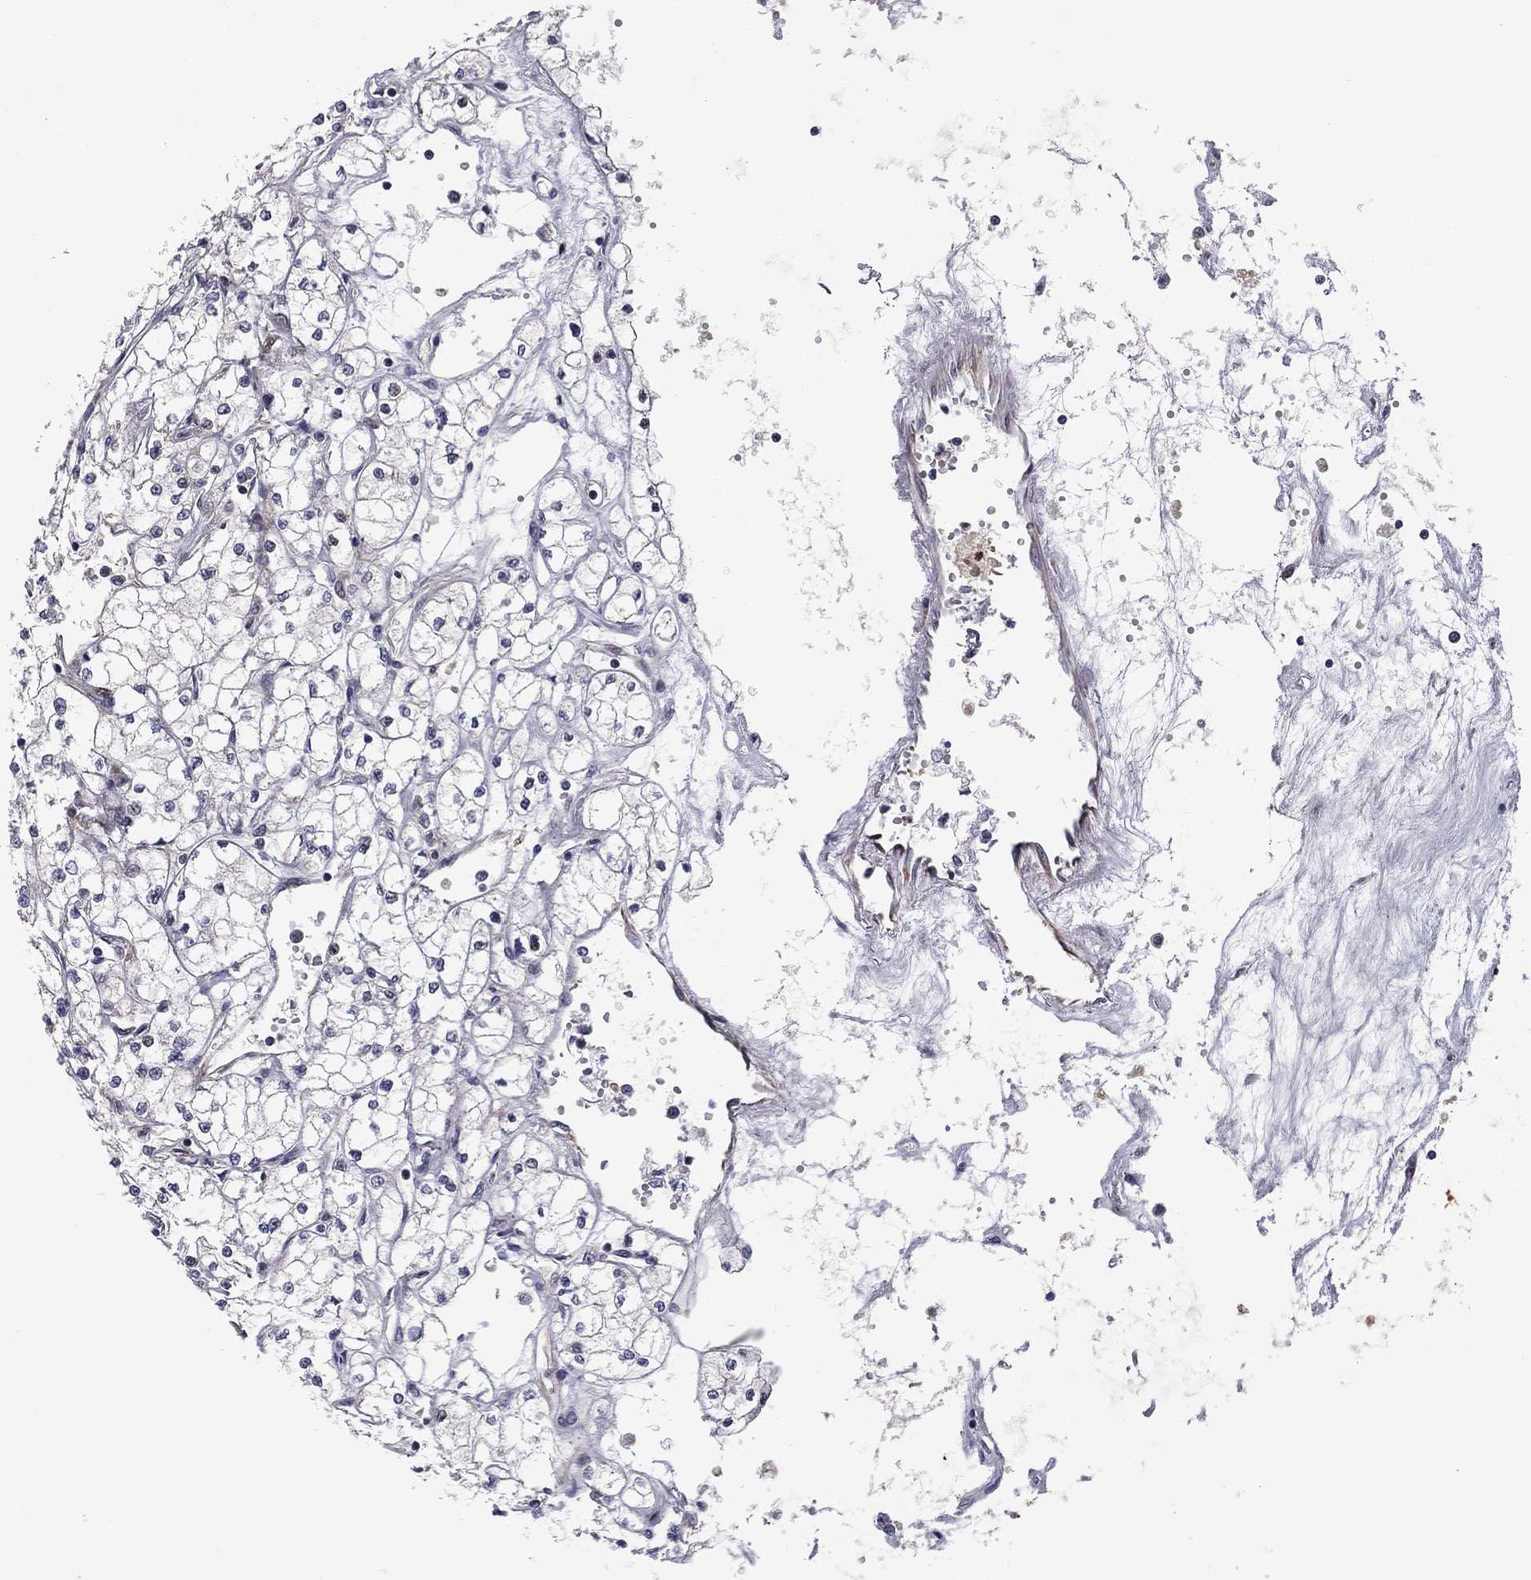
{"staining": {"intensity": "negative", "quantity": "none", "location": "none"}, "tissue": "renal cancer", "cell_type": "Tumor cells", "image_type": "cancer", "snomed": [{"axis": "morphology", "description": "Adenocarcinoma, NOS"}, {"axis": "topography", "description": "Kidney"}], "caption": "Immunohistochemistry (IHC) of human renal adenocarcinoma displays no staining in tumor cells. (Immunohistochemistry, brightfield microscopy, high magnification).", "gene": "MIOS", "patient": {"sex": "male", "age": 67}}